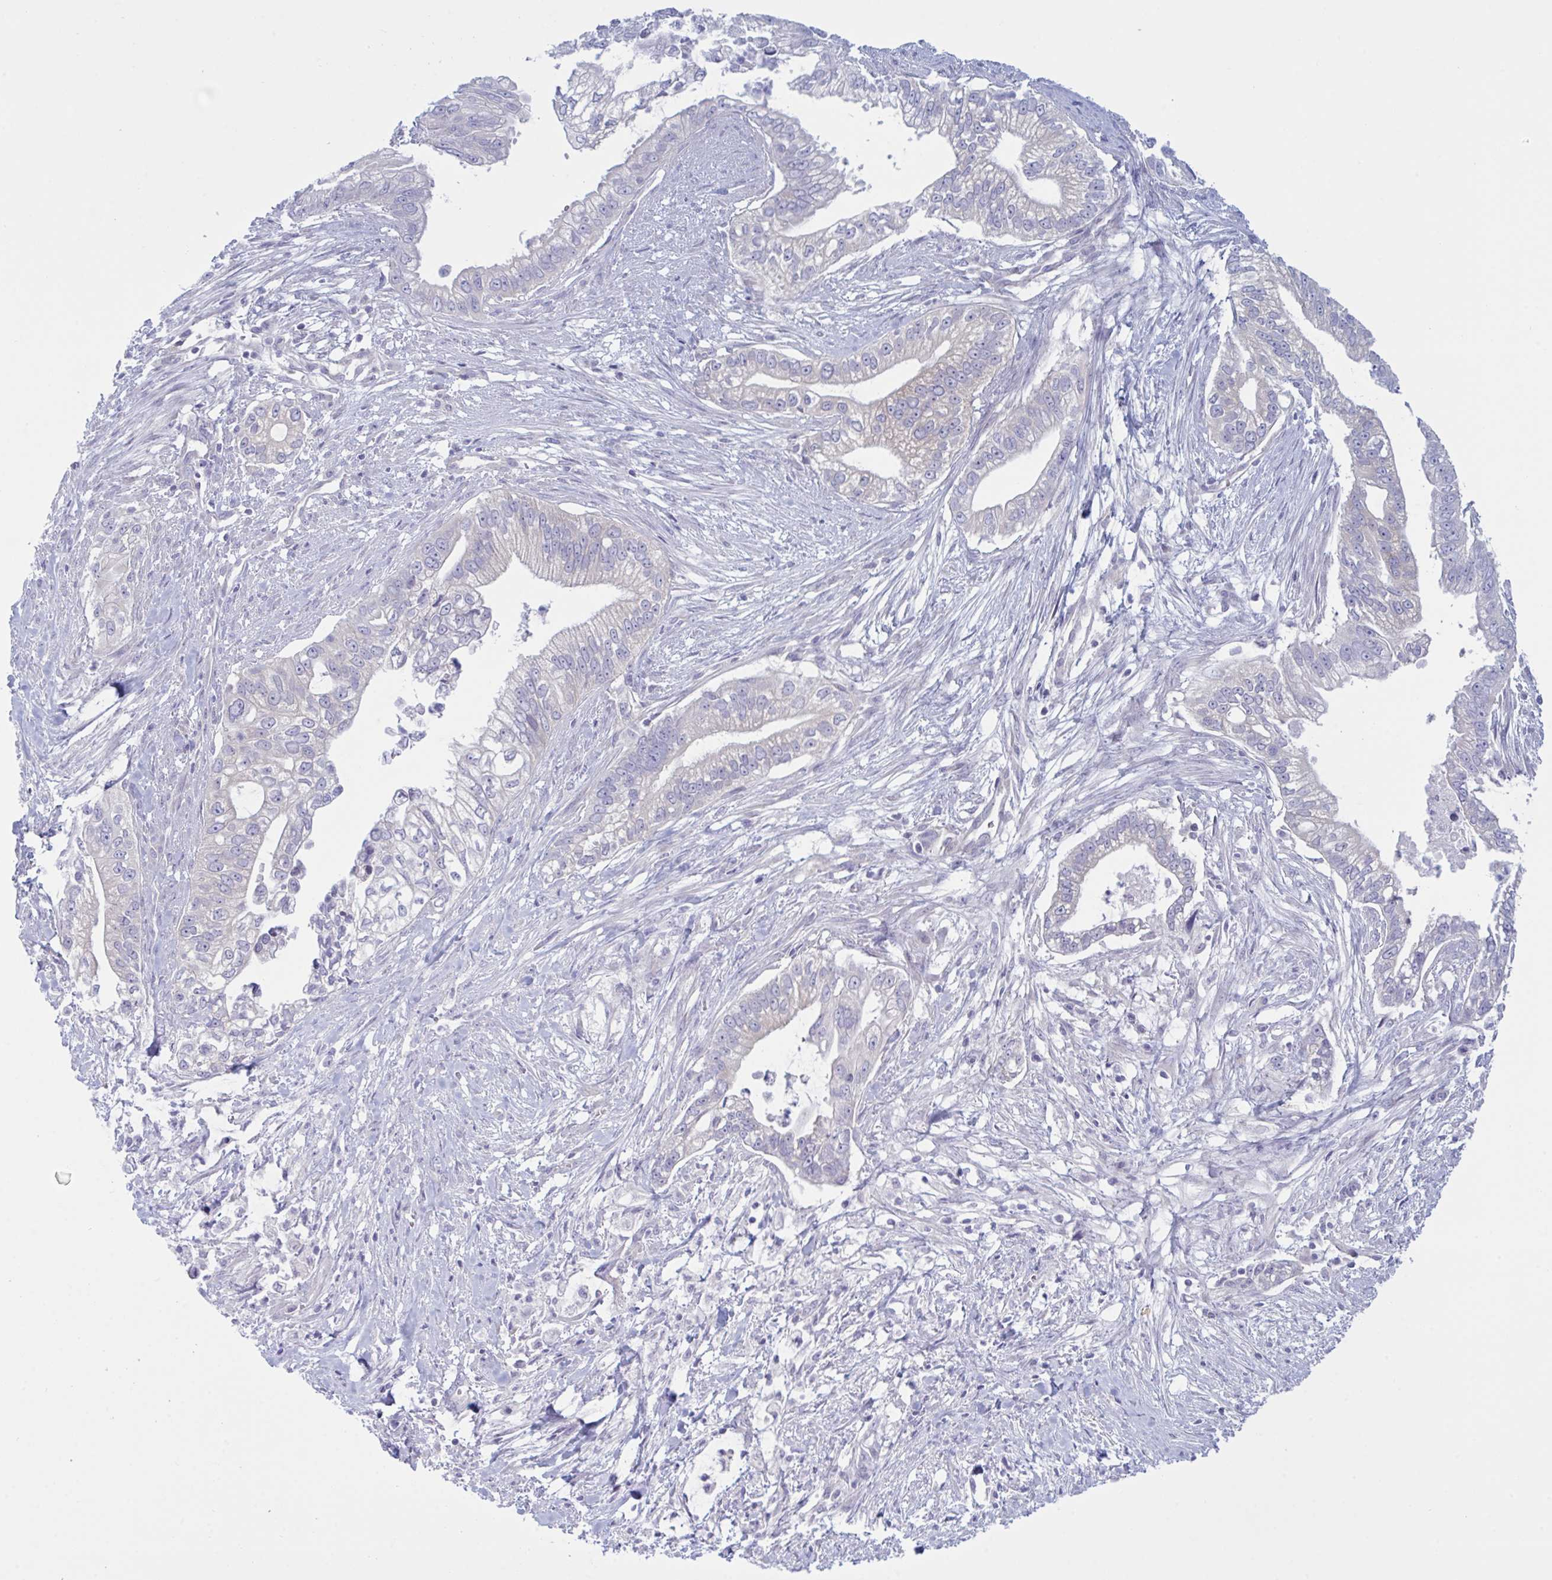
{"staining": {"intensity": "negative", "quantity": "none", "location": "none"}, "tissue": "pancreatic cancer", "cell_type": "Tumor cells", "image_type": "cancer", "snomed": [{"axis": "morphology", "description": "Adenocarcinoma, NOS"}, {"axis": "topography", "description": "Pancreas"}], "caption": "There is no significant positivity in tumor cells of pancreatic adenocarcinoma. The staining is performed using DAB (3,3'-diaminobenzidine) brown chromogen with nuclei counter-stained in using hematoxylin.", "gene": "NAA30", "patient": {"sex": "male", "age": 70}}